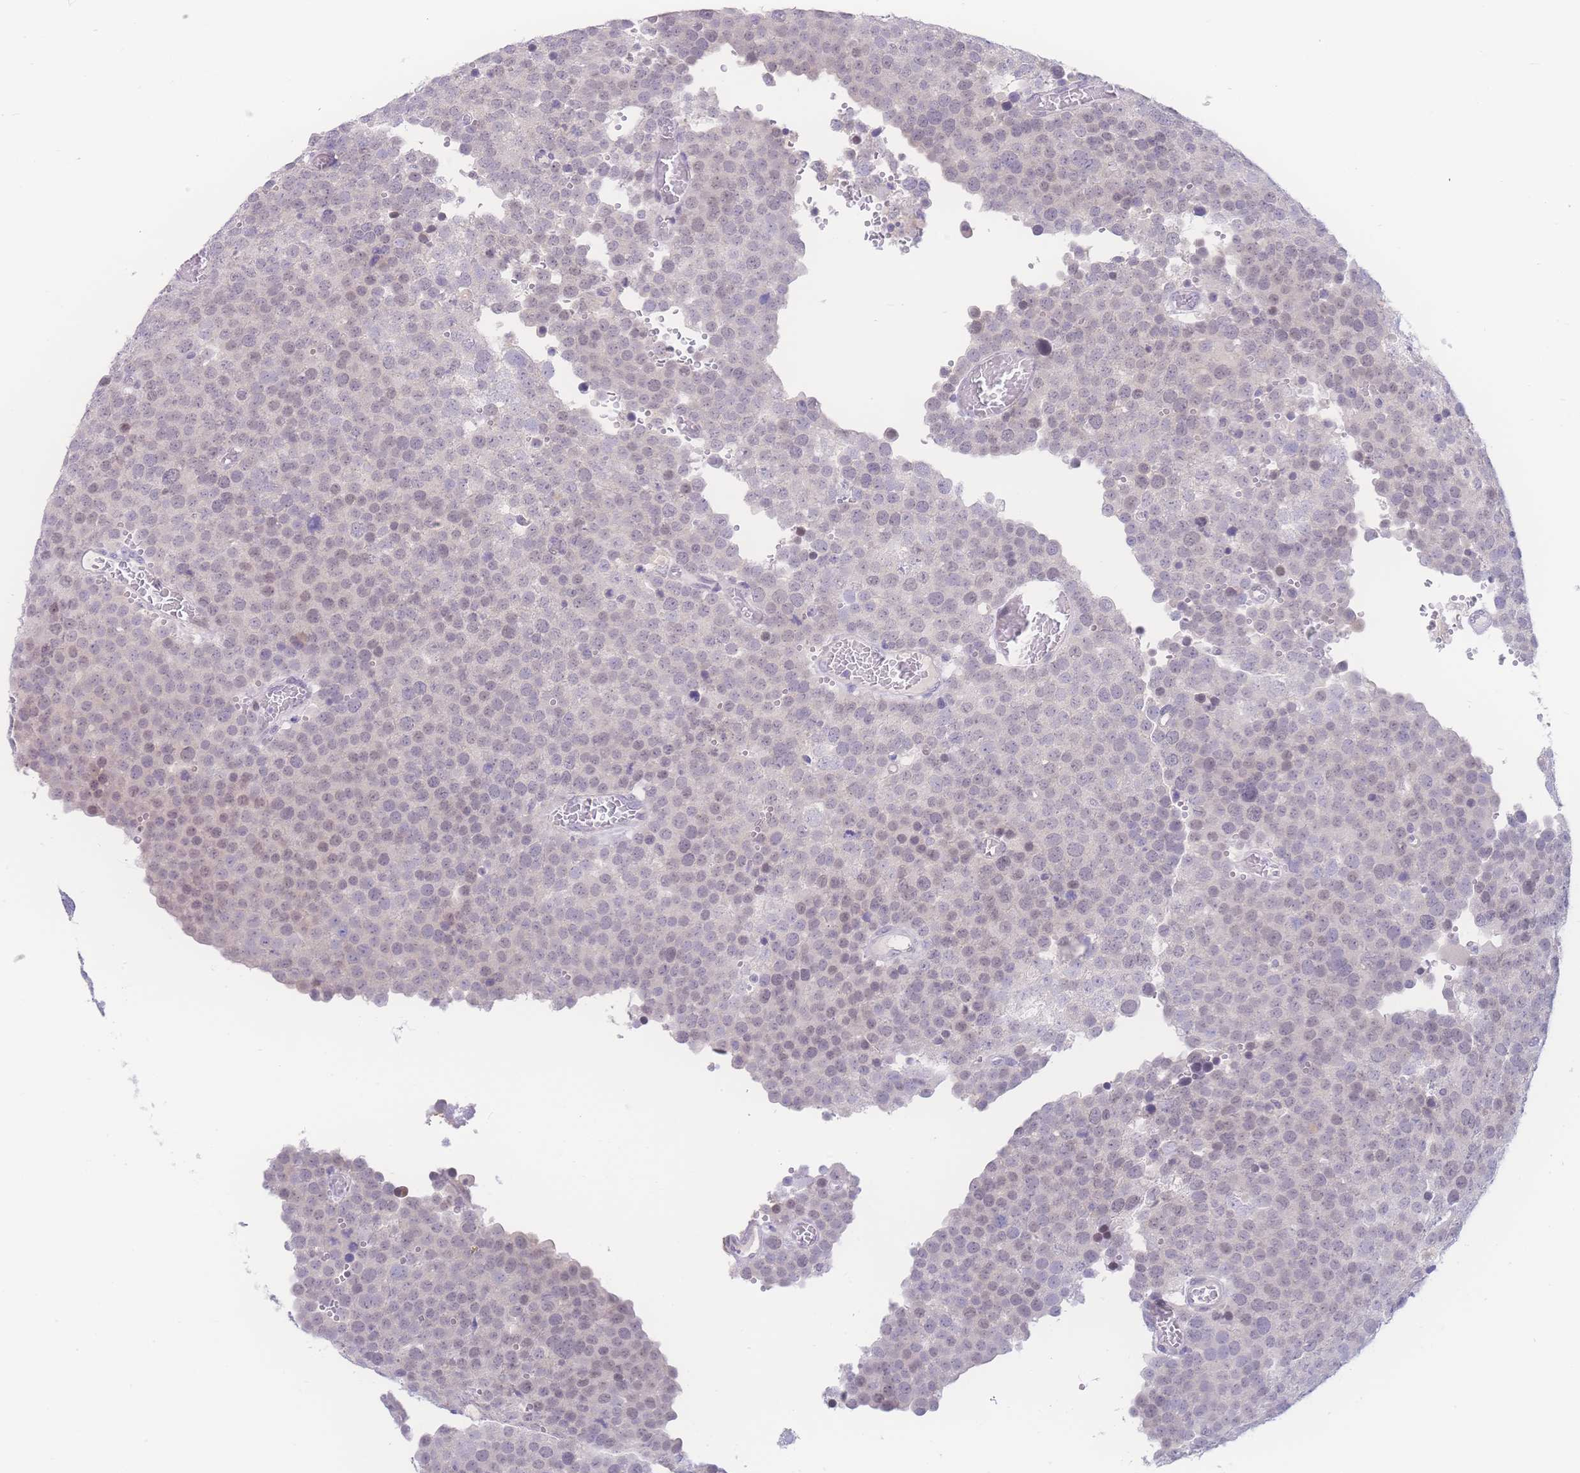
{"staining": {"intensity": "weak", "quantity": "<25%", "location": "nuclear"}, "tissue": "testis cancer", "cell_type": "Tumor cells", "image_type": "cancer", "snomed": [{"axis": "morphology", "description": "Normal tissue, NOS"}, {"axis": "morphology", "description": "Seminoma, NOS"}, {"axis": "topography", "description": "Testis"}], "caption": "This is an immunohistochemistry (IHC) image of seminoma (testis). There is no staining in tumor cells.", "gene": "PRSS22", "patient": {"sex": "male", "age": 71}}